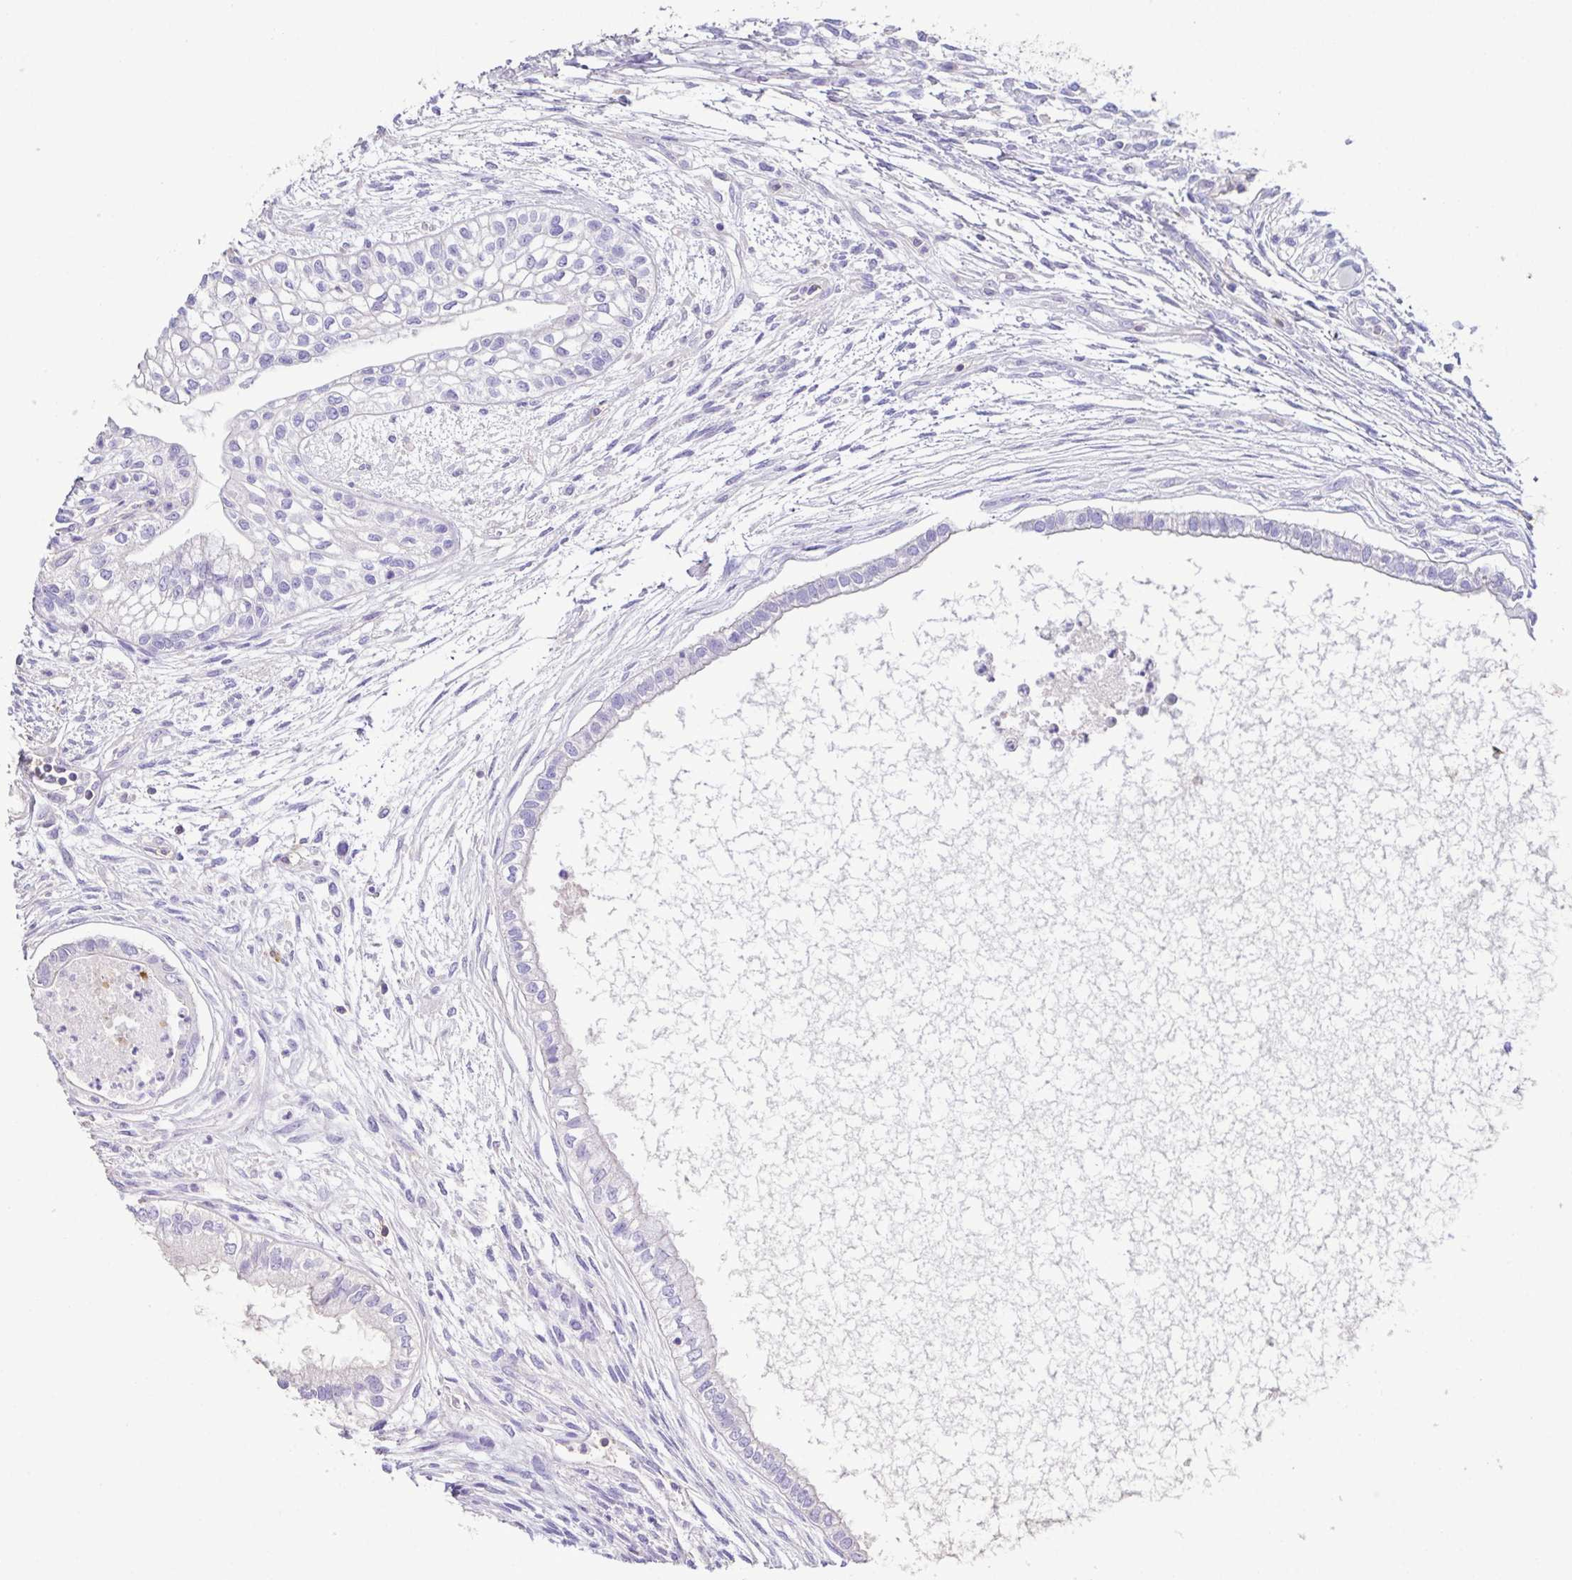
{"staining": {"intensity": "negative", "quantity": "none", "location": "none"}, "tissue": "testis cancer", "cell_type": "Tumor cells", "image_type": "cancer", "snomed": [{"axis": "morphology", "description": "Carcinoma, Embryonal, NOS"}, {"axis": "topography", "description": "Testis"}], "caption": "A micrograph of testis cancer stained for a protein reveals no brown staining in tumor cells.", "gene": "MARCO", "patient": {"sex": "male", "age": 37}}